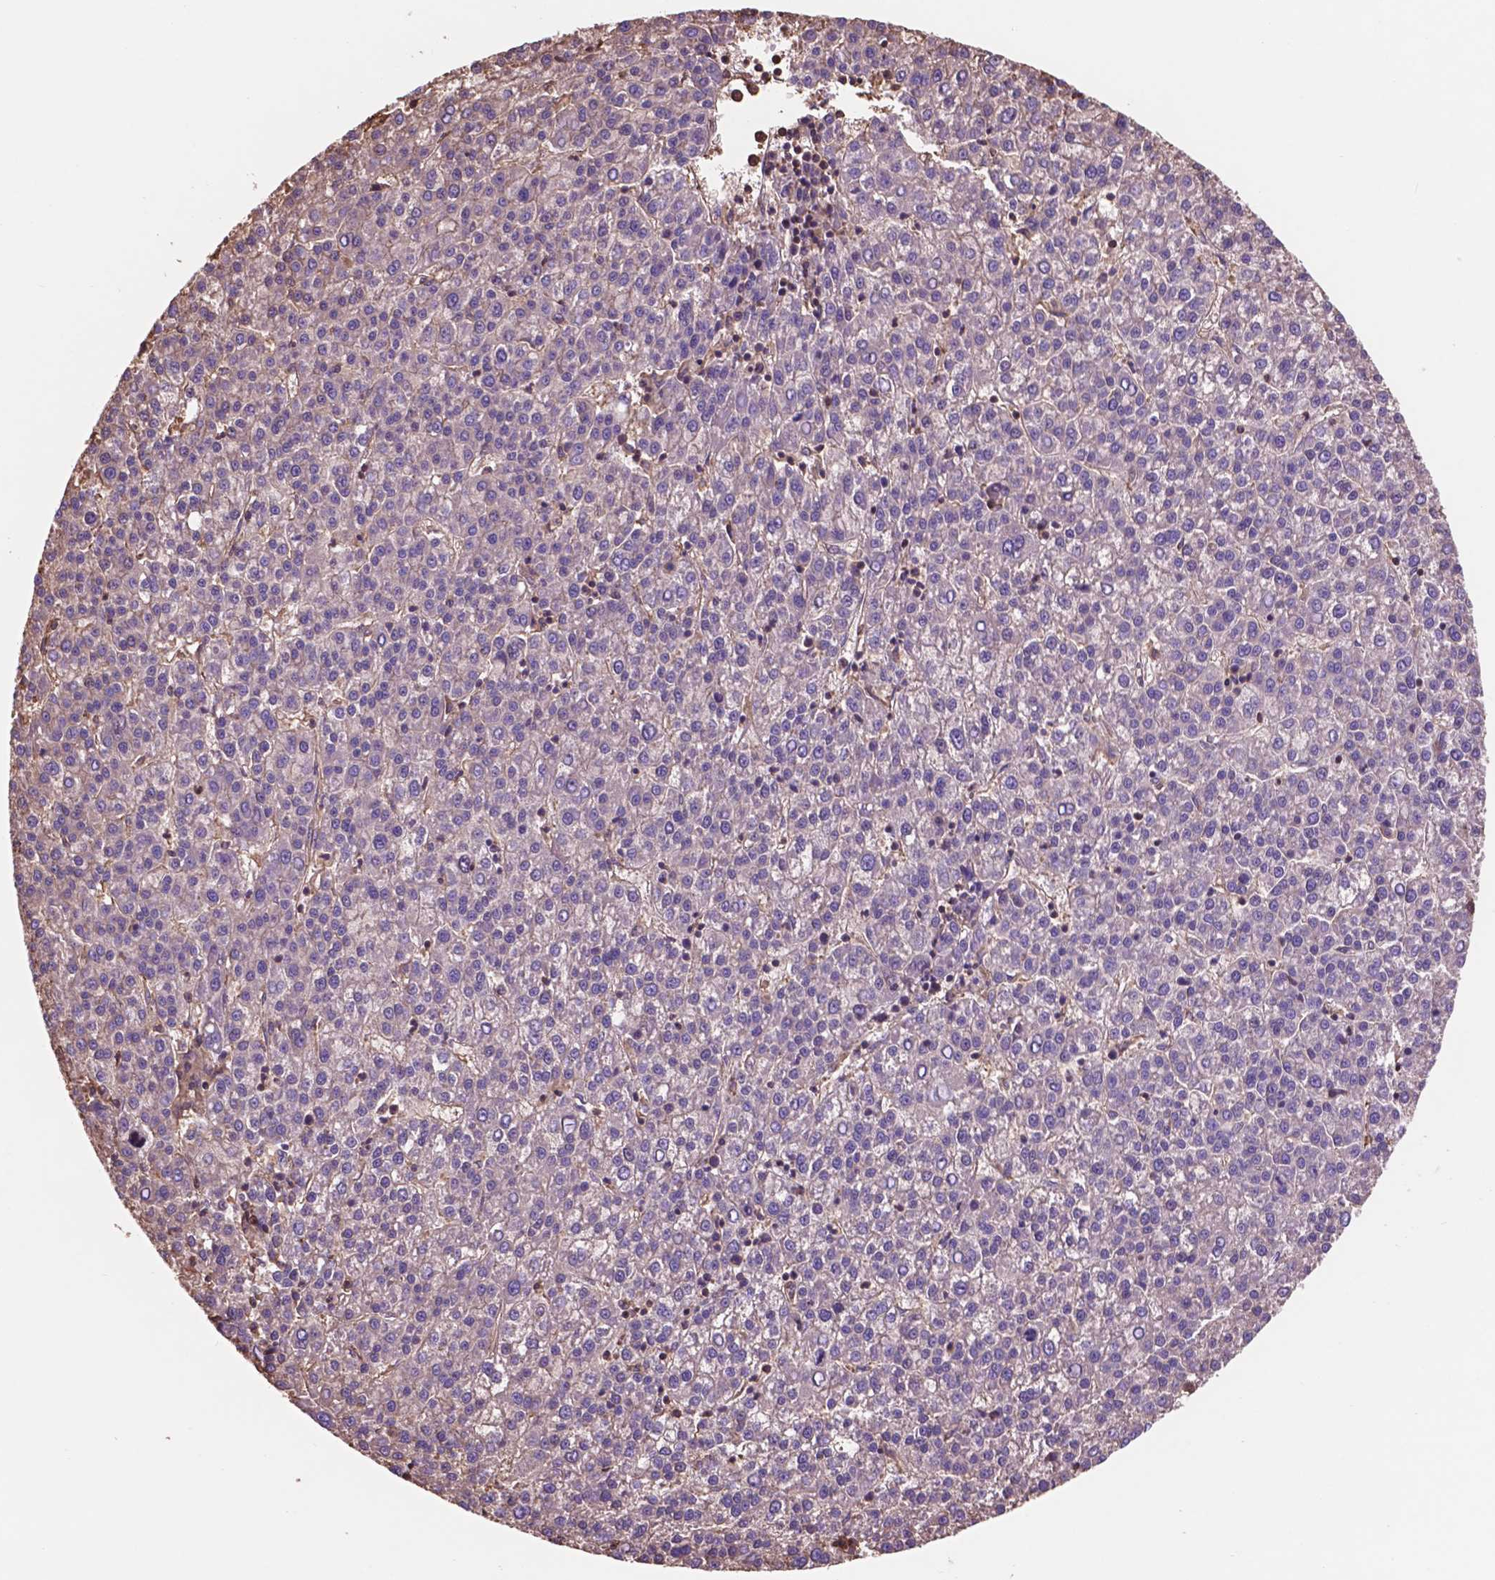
{"staining": {"intensity": "negative", "quantity": "none", "location": "none"}, "tissue": "liver cancer", "cell_type": "Tumor cells", "image_type": "cancer", "snomed": [{"axis": "morphology", "description": "Carcinoma, Hepatocellular, NOS"}, {"axis": "topography", "description": "Liver"}], "caption": "This photomicrograph is of liver cancer stained with immunohistochemistry (IHC) to label a protein in brown with the nuclei are counter-stained blue. There is no positivity in tumor cells. (Stains: DAB (3,3'-diaminobenzidine) immunohistochemistry with hematoxylin counter stain, Microscopy: brightfield microscopy at high magnification).", "gene": "NIPA2", "patient": {"sex": "female", "age": 58}}